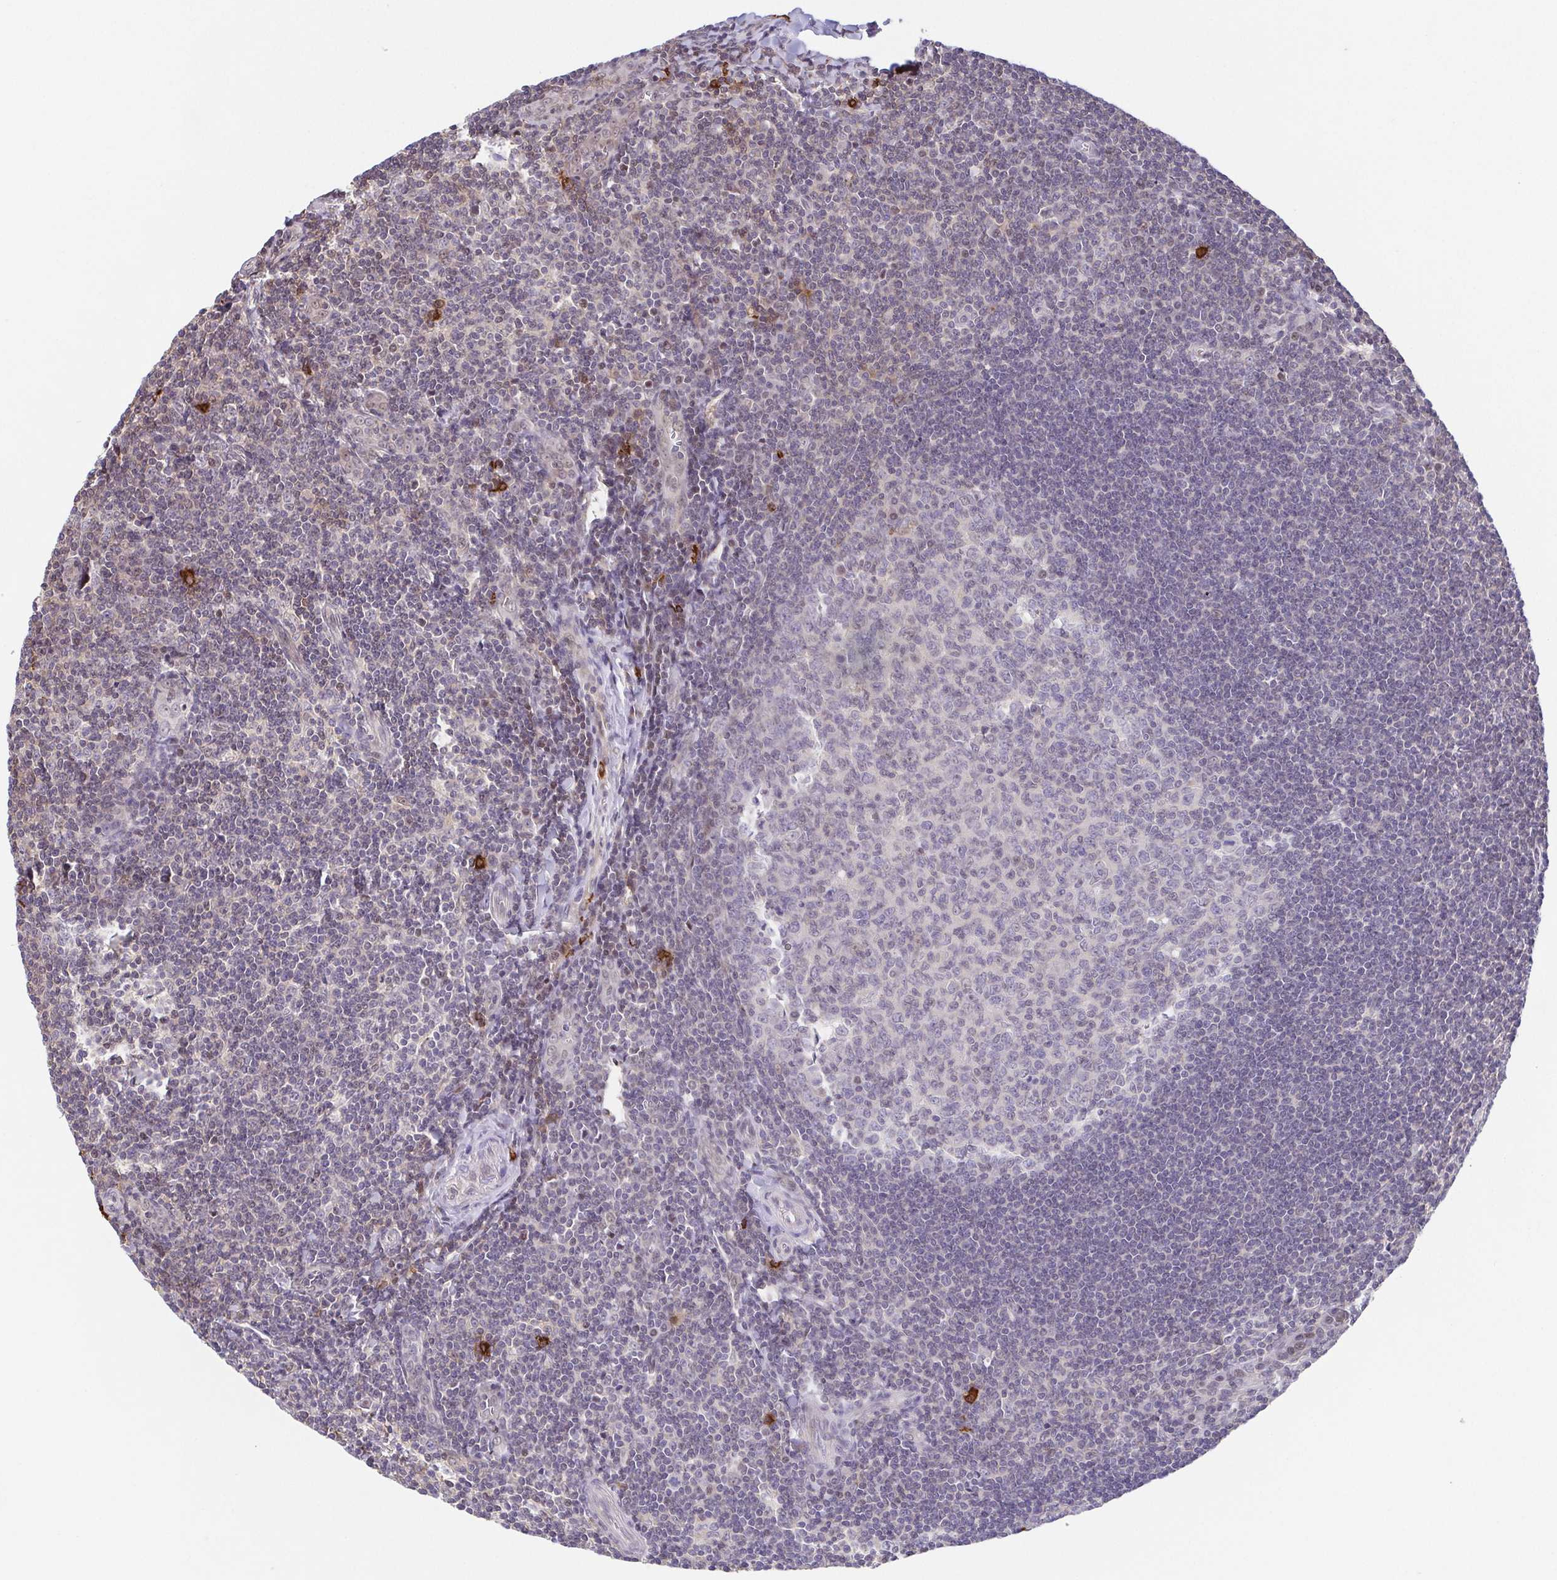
{"staining": {"intensity": "negative", "quantity": "none", "location": "none"}, "tissue": "tonsil", "cell_type": "Germinal center cells", "image_type": "normal", "snomed": [{"axis": "morphology", "description": "Normal tissue, NOS"}, {"axis": "topography", "description": "Tonsil"}], "caption": "This photomicrograph is of benign tonsil stained with IHC to label a protein in brown with the nuclei are counter-stained blue. There is no staining in germinal center cells. (Stains: DAB immunohistochemistry with hematoxylin counter stain, Microscopy: brightfield microscopy at high magnification).", "gene": "PREPL", "patient": {"sex": "male", "age": 27}}